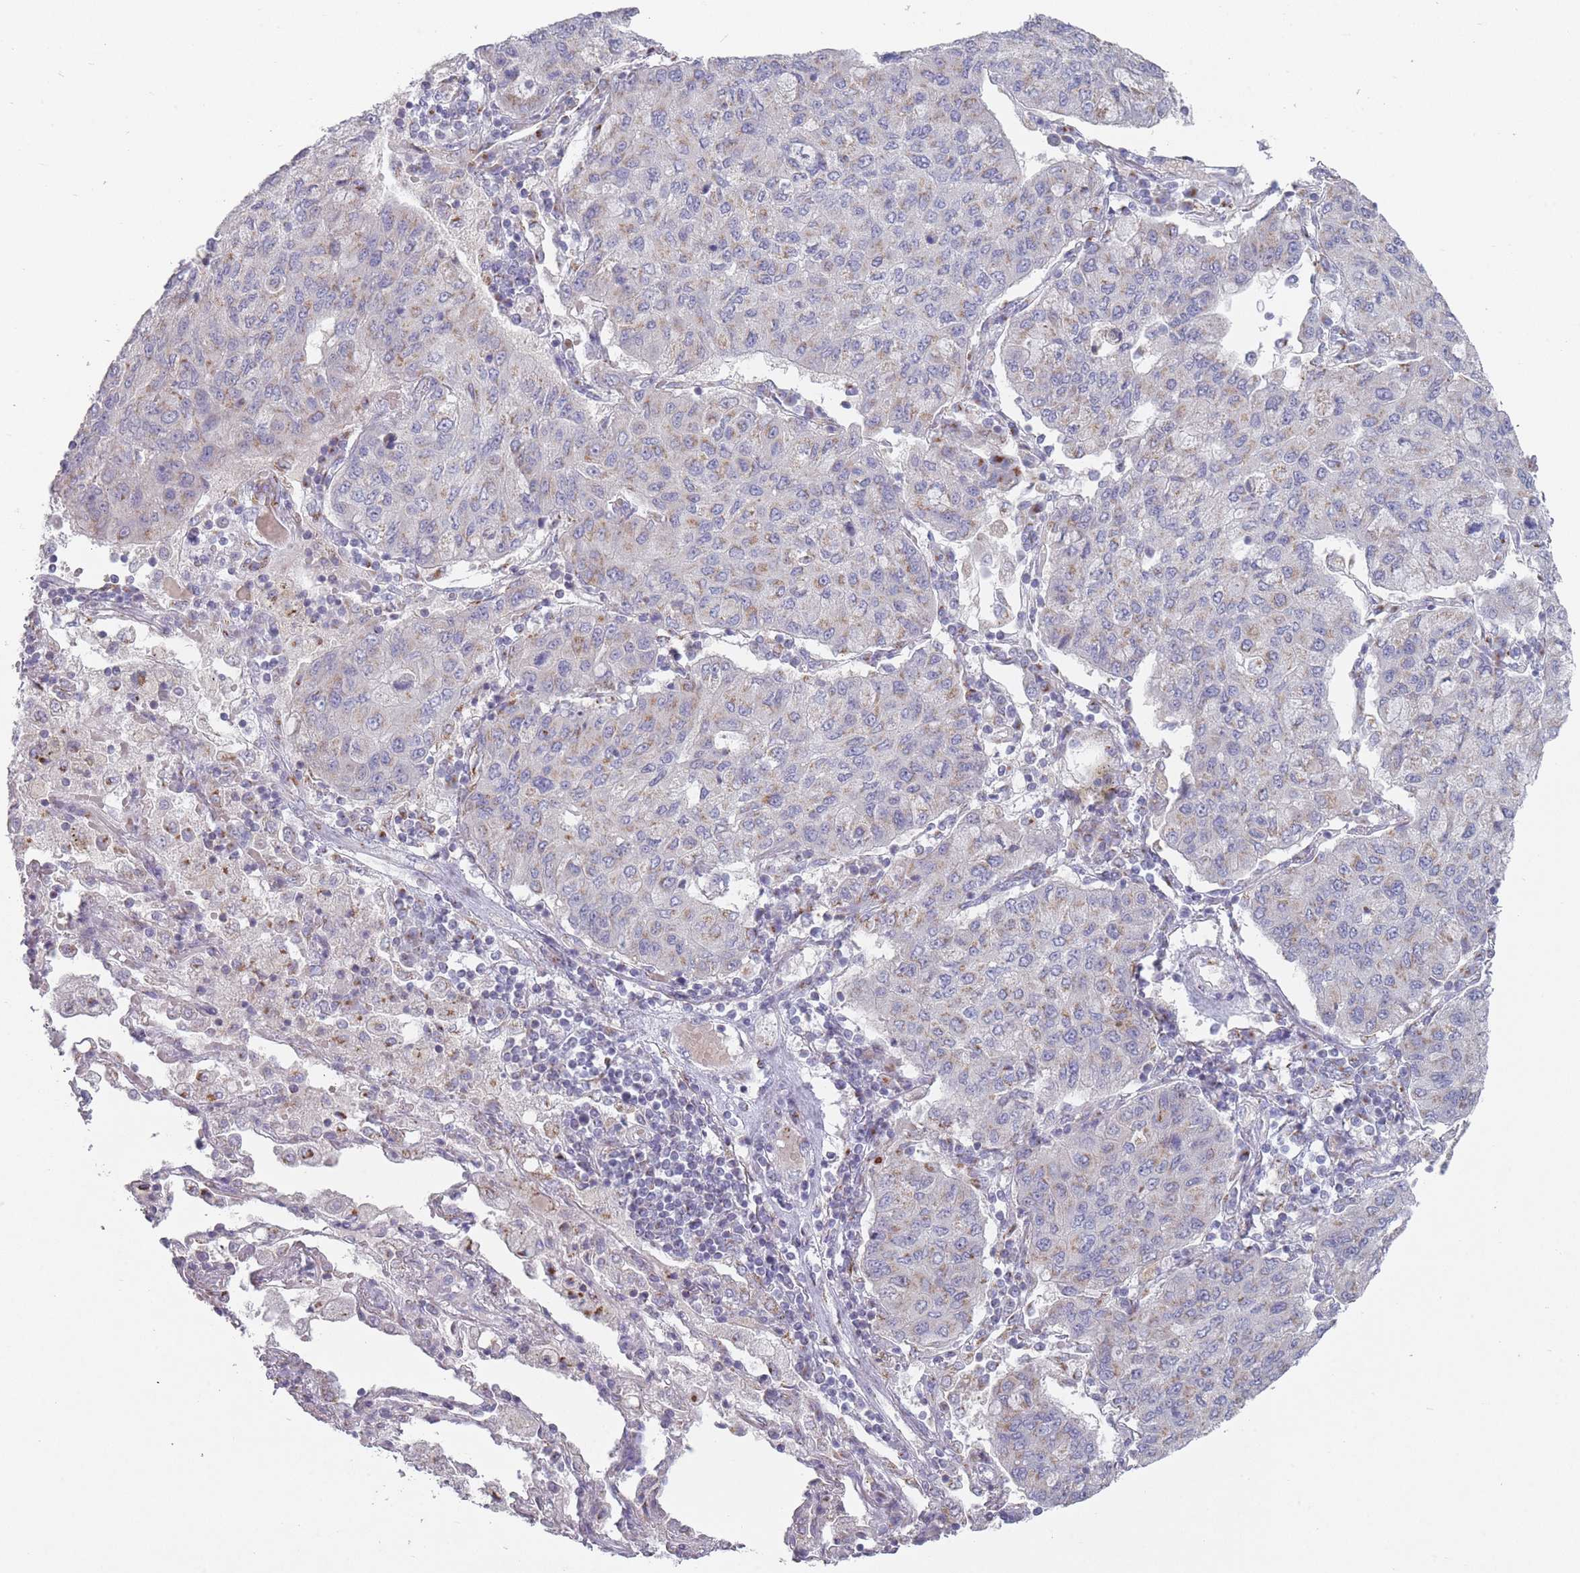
{"staining": {"intensity": "weak", "quantity": "25%-75%", "location": "cytoplasmic/membranous"}, "tissue": "lung cancer", "cell_type": "Tumor cells", "image_type": "cancer", "snomed": [{"axis": "morphology", "description": "Squamous cell carcinoma, NOS"}, {"axis": "topography", "description": "Lung"}], "caption": "Squamous cell carcinoma (lung) tissue demonstrates weak cytoplasmic/membranous positivity in about 25%-75% of tumor cells", "gene": "MAN1B1", "patient": {"sex": "male", "age": 74}}